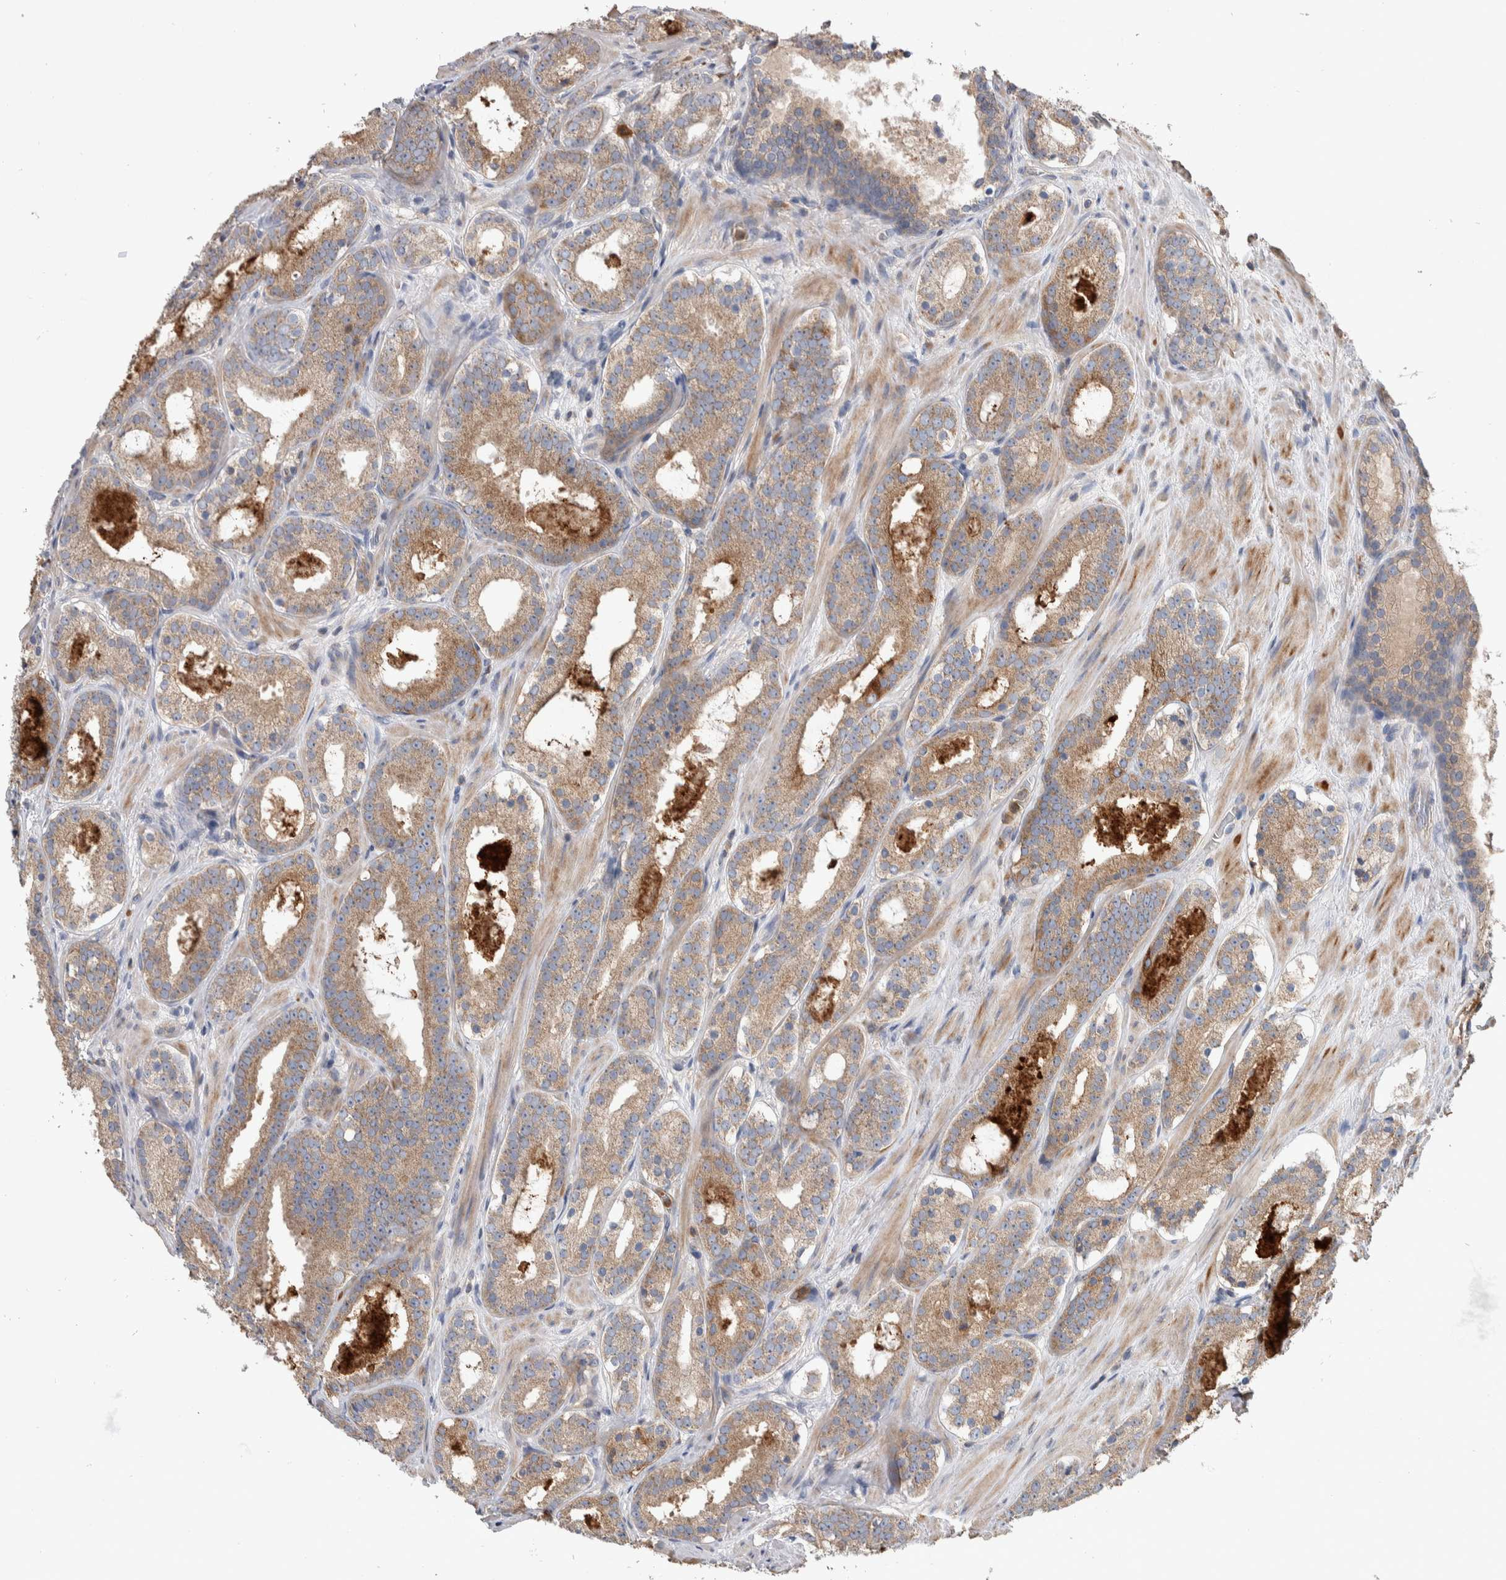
{"staining": {"intensity": "weak", "quantity": ">75%", "location": "cytoplasmic/membranous"}, "tissue": "prostate cancer", "cell_type": "Tumor cells", "image_type": "cancer", "snomed": [{"axis": "morphology", "description": "Adenocarcinoma, Low grade"}, {"axis": "topography", "description": "Prostate"}], "caption": "Prostate cancer tissue reveals weak cytoplasmic/membranous positivity in about >75% of tumor cells, visualized by immunohistochemistry. Using DAB (3,3'-diaminobenzidine) (brown) and hematoxylin (blue) stains, captured at high magnification using brightfield microscopy.", "gene": "SDCBP", "patient": {"sex": "male", "age": 69}}